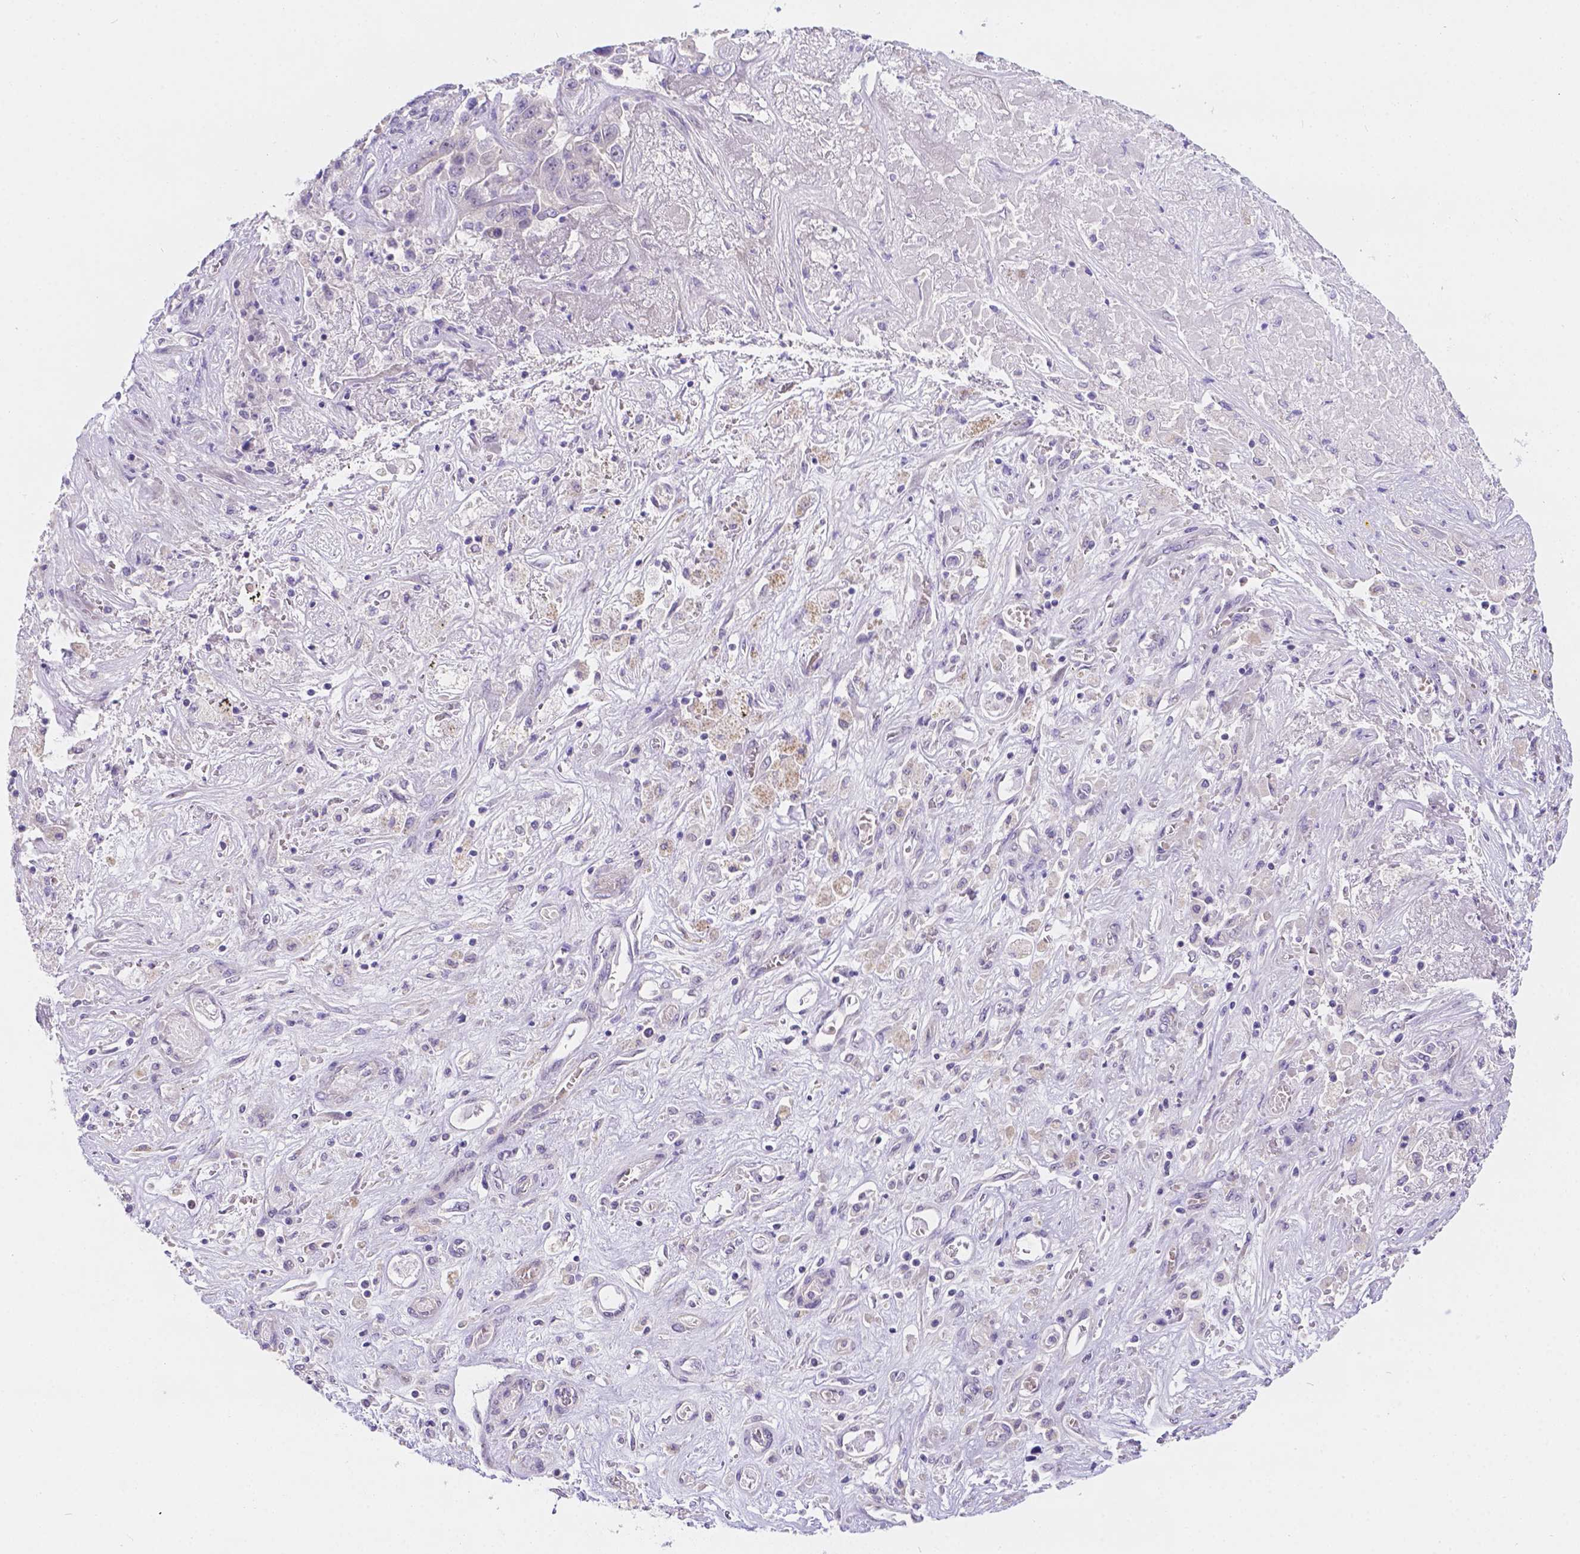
{"staining": {"intensity": "negative", "quantity": "none", "location": "none"}, "tissue": "liver cancer", "cell_type": "Tumor cells", "image_type": "cancer", "snomed": [{"axis": "morphology", "description": "Cholangiocarcinoma"}, {"axis": "topography", "description": "Liver"}], "caption": "Liver cholangiocarcinoma stained for a protein using immunohistochemistry exhibits no positivity tumor cells.", "gene": "CD96", "patient": {"sex": "female", "age": 52}}